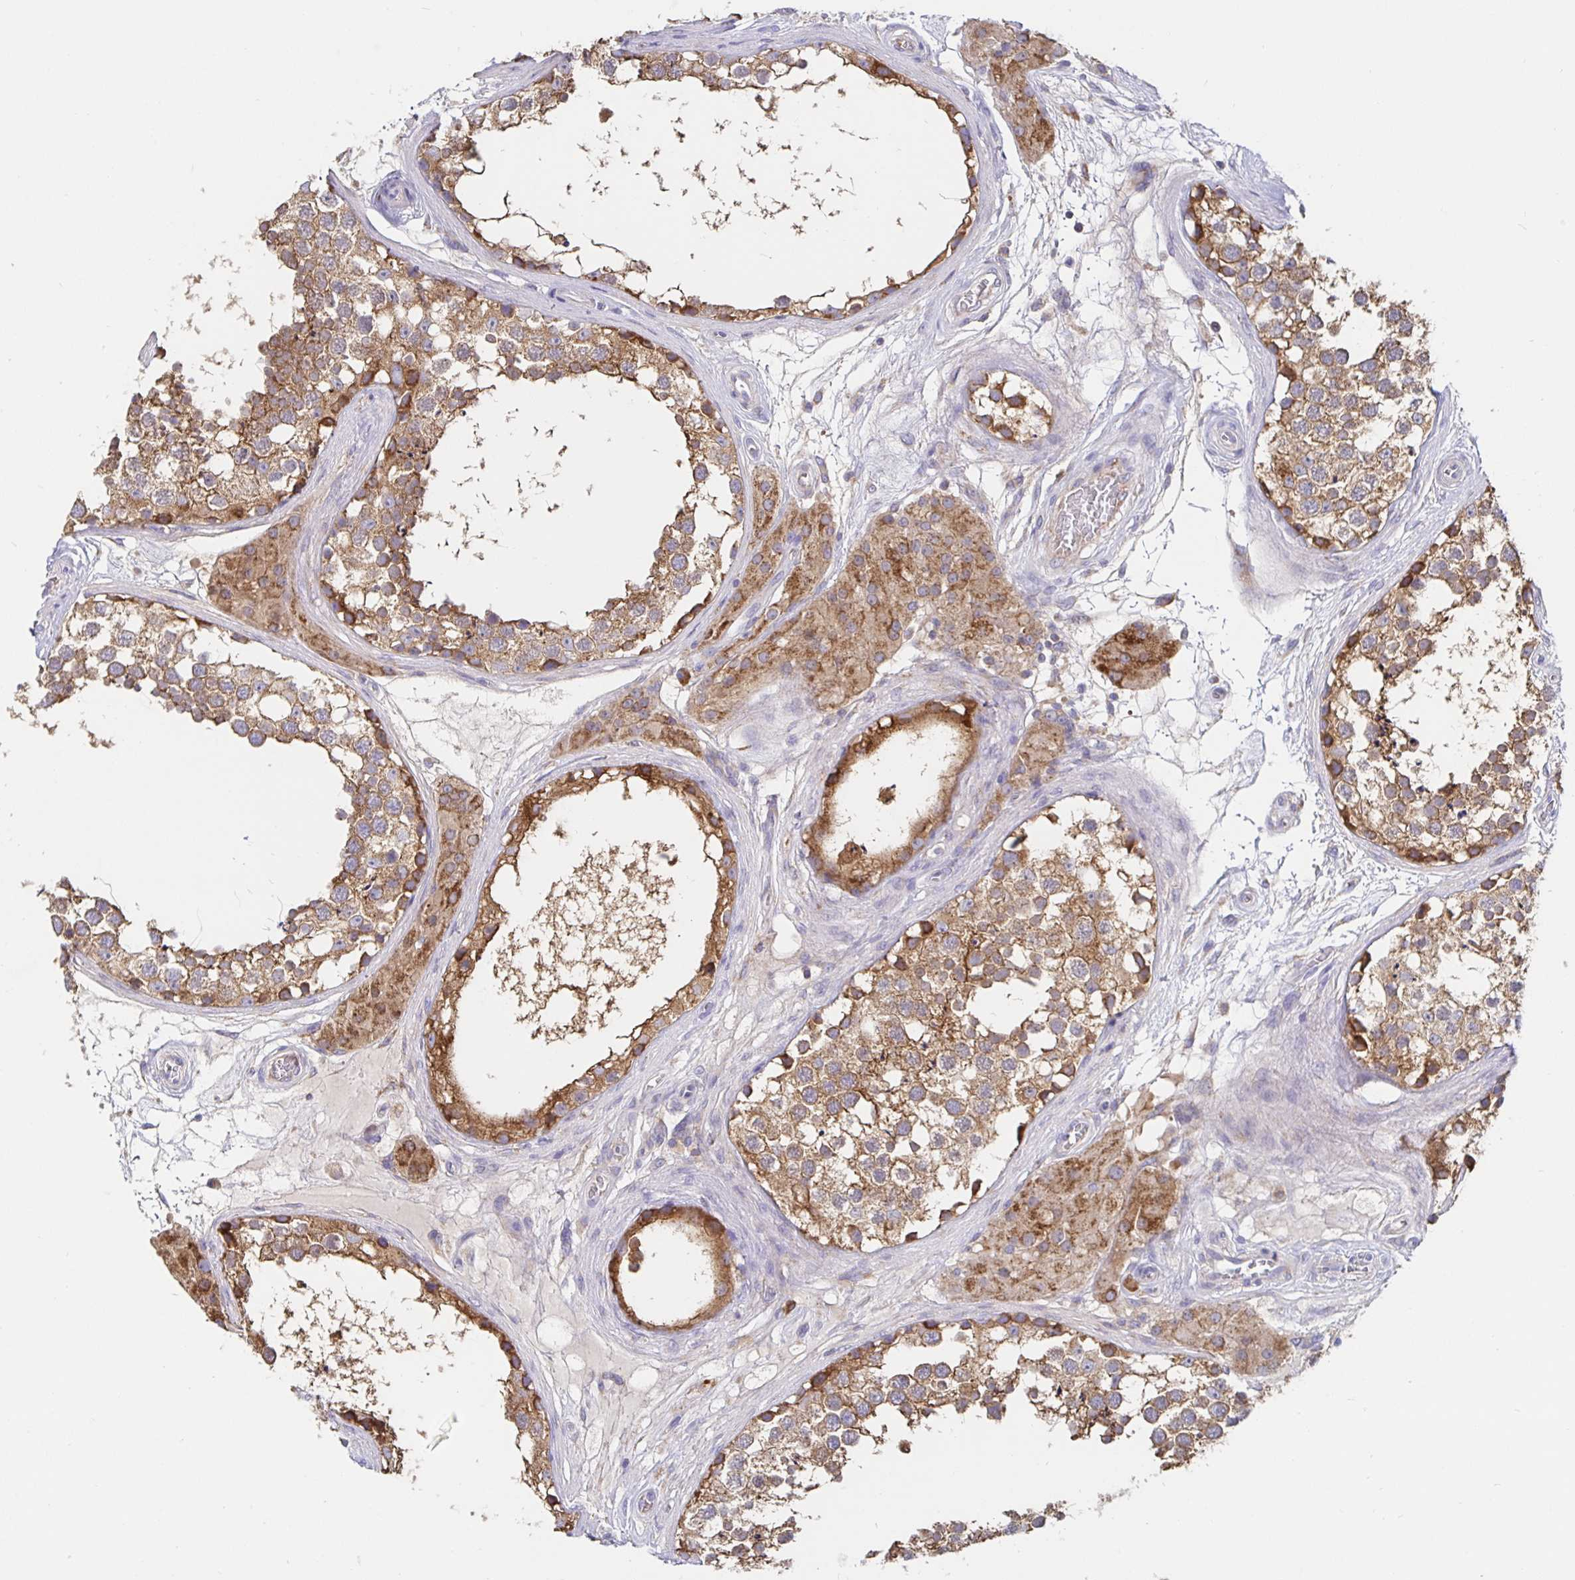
{"staining": {"intensity": "moderate", "quantity": ">75%", "location": "cytoplasmic/membranous"}, "tissue": "testis", "cell_type": "Cells in seminiferous ducts", "image_type": "normal", "snomed": [{"axis": "morphology", "description": "Normal tissue, NOS"}, {"axis": "morphology", "description": "Seminoma, NOS"}, {"axis": "topography", "description": "Testis"}], "caption": "Protein staining of normal testis demonstrates moderate cytoplasmic/membranous expression in about >75% of cells in seminiferous ducts.", "gene": "PRDX3", "patient": {"sex": "male", "age": 65}}